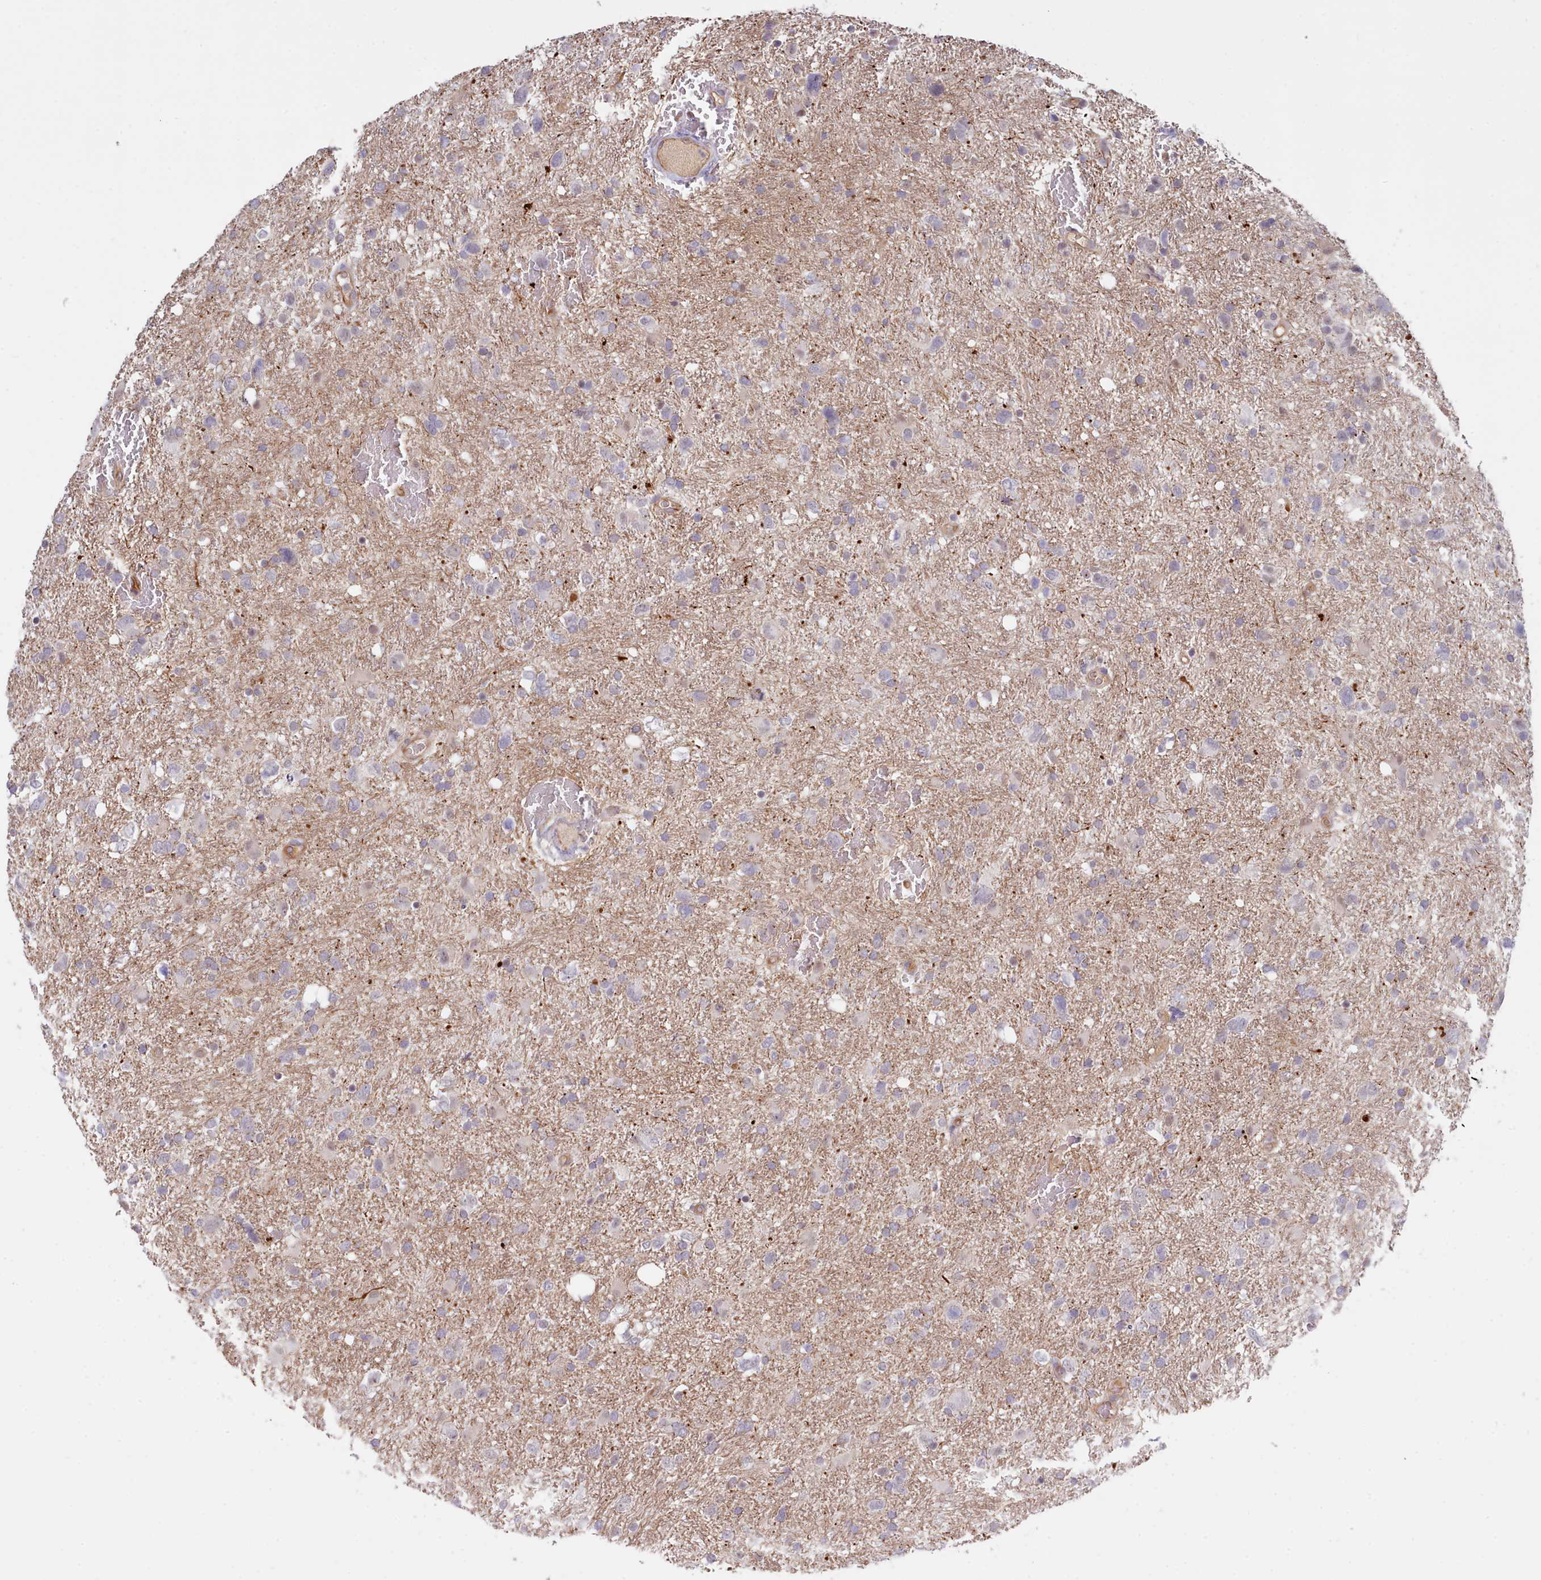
{"staining": {"intensity": "weak", "quantity": "25%-75%", "location": "cytoplasmic/membranous"}, "tissue": "glioma", "cell_type": "Tumor cells", "image_type": "cancer", "snomed": [{"axis": "morphology", "description": "Glioma, malignant, High grade"}, {"axis": "topography", "description": "Brain"}], "caption": "This is an image of immunohistochemistry staining of glioma, which shows weak expression in the cytoplasmic/membranous of tumor cells.", "gene": "ZC3H13", "patient": {"sex": "male", "age": 61}}